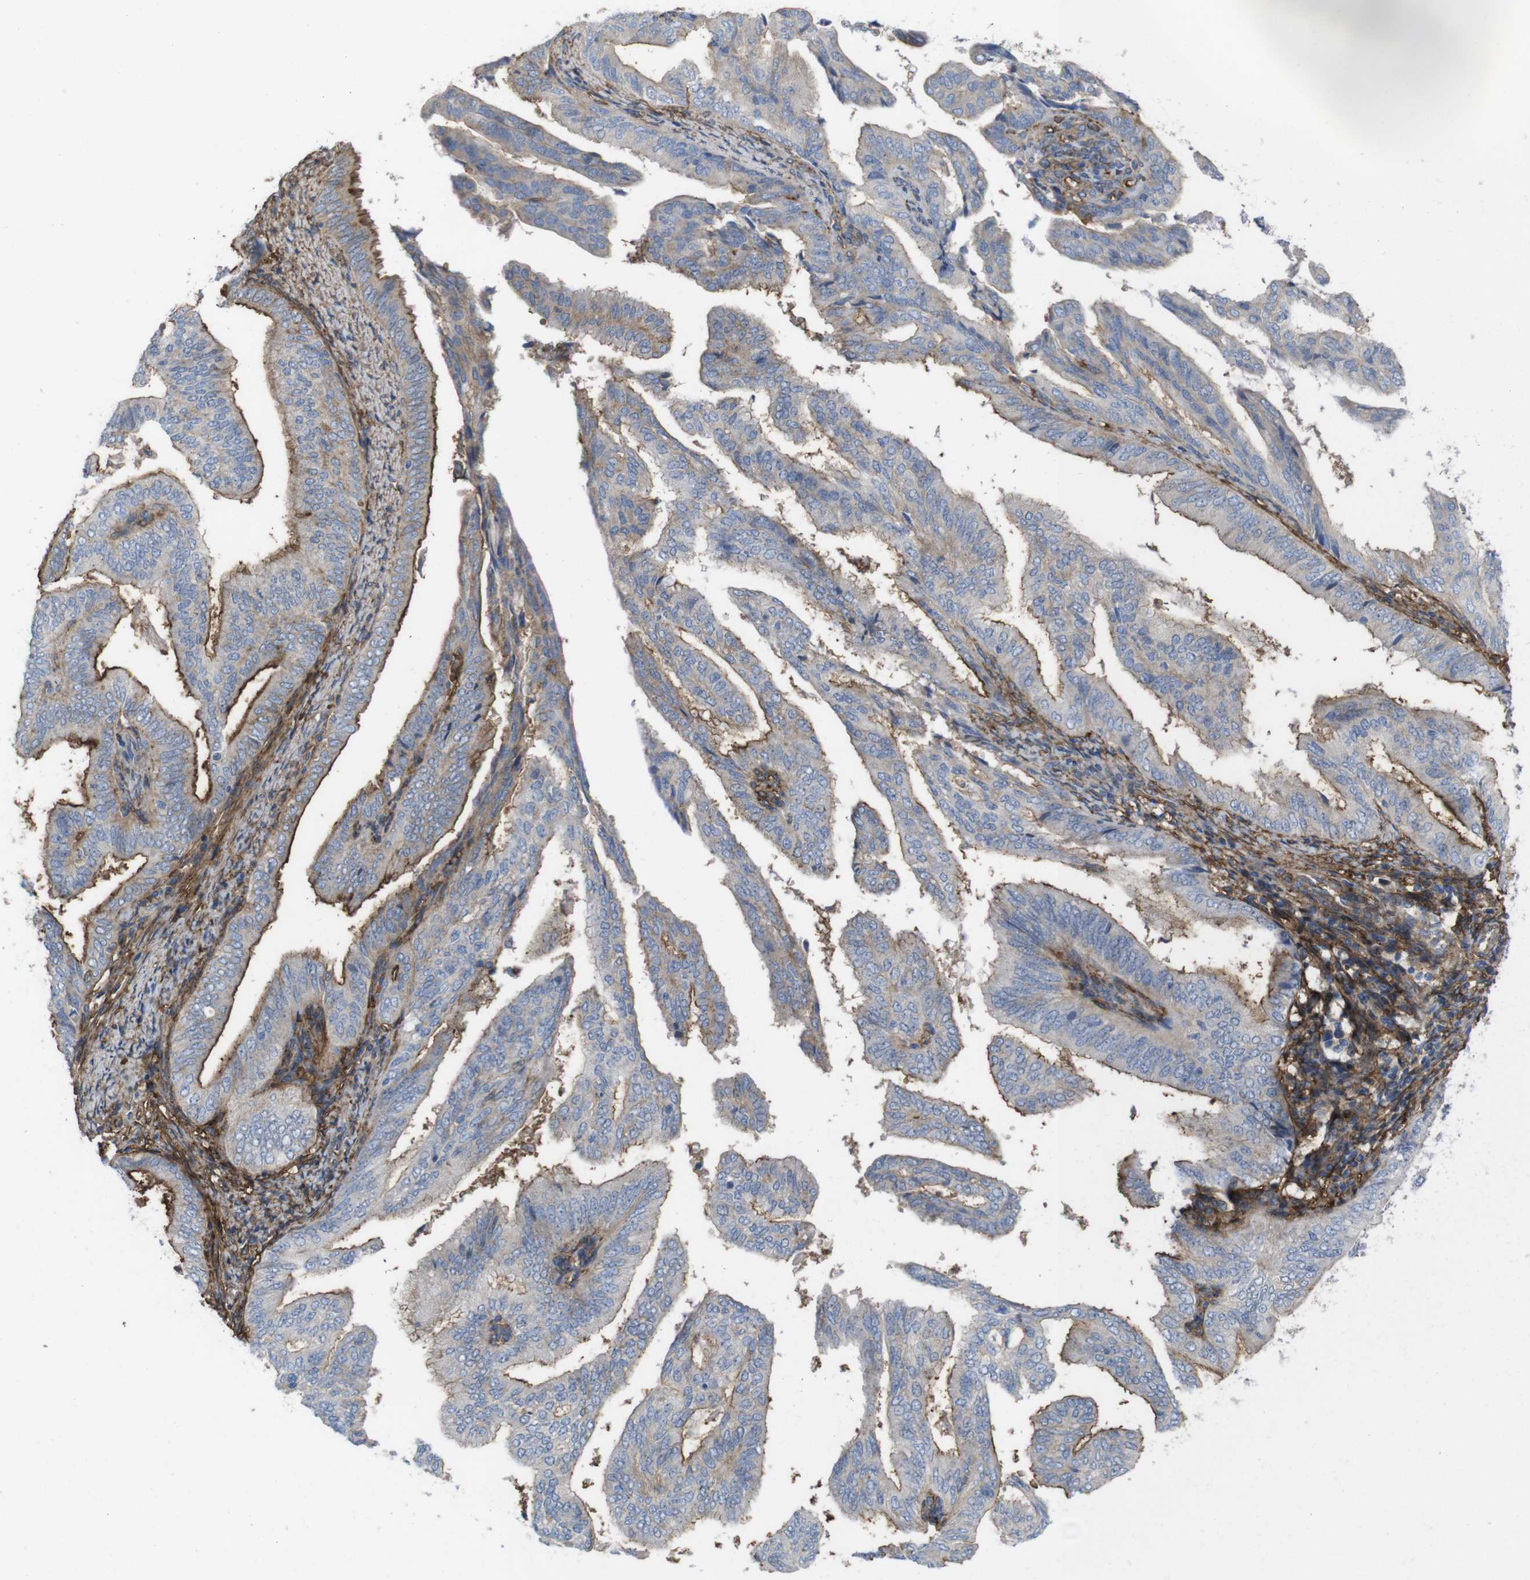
{"staining": {"intensity": "moderate", "quantity": "25%-75%", "location": "cytoplasmic/membranous"}, "tissue": "endometrial cancer", "cell_type": "Tumor cells", "image_type": "cancer", "snomed": [{"axis": "morphology", "description": "Adenocarcinoma, NOS"}, {"axis": "topography", "description": "Endometrium"}], "caption": "The image demonstrates immunohistochemical staining of endometrial cancer (adenocarcinoma). There is moderate cytoplasmic/membranous expression is seen in approximately 25%-75% of tumor cells.", "gene": "CYBRD1", "patient": {"sex": "female", "age": 58}}